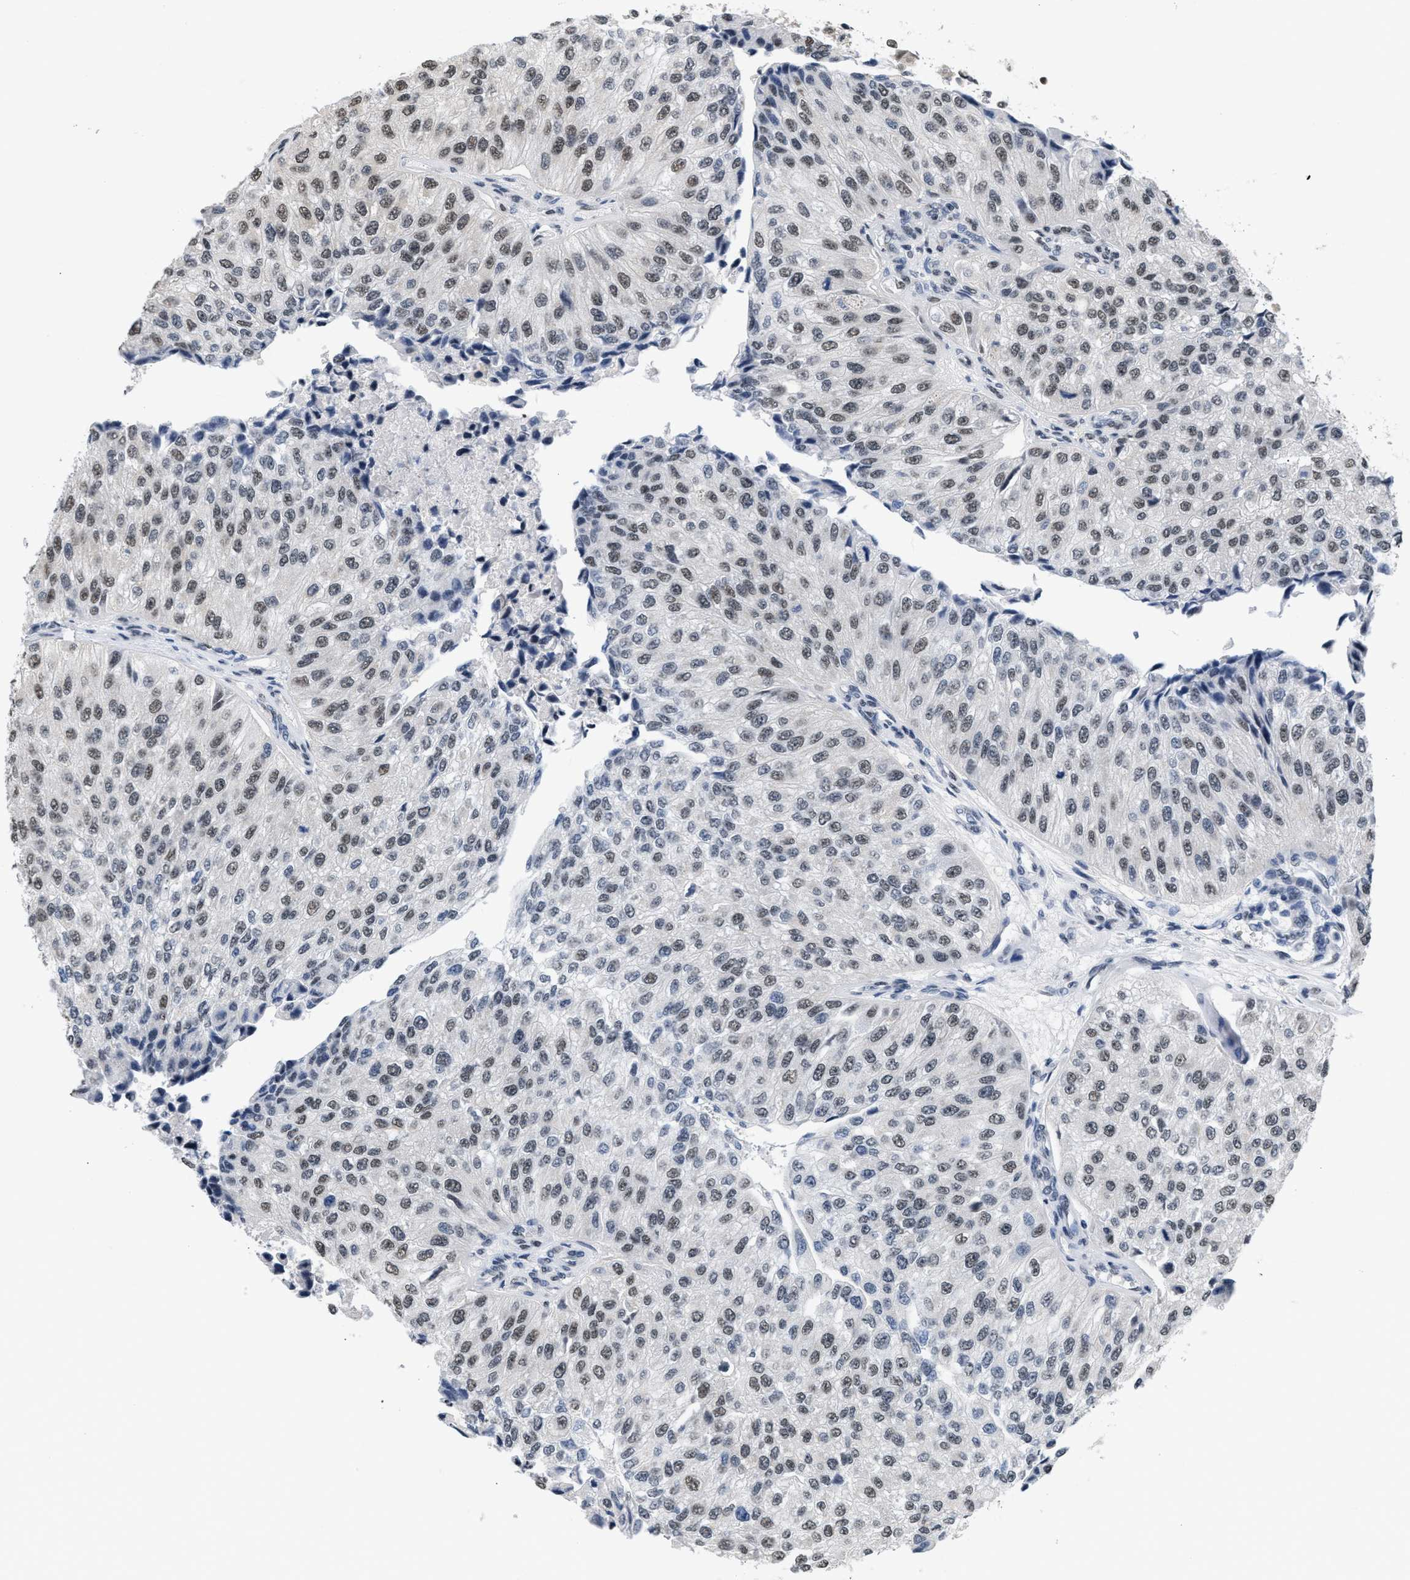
{"staining": {"intensity": "weak", "quantity": ">75%", "location": "nuclear"}, "tissue": "urothelial cancer", "cell_type": "Tumor cells", "image_type": "cancer", "snomed": [{"axis": "morphology", "description": "Urothelial carcinoma, High grade"}, {"axis": "topography", "description": "Kidney"}, {"axis": "topography", "description": "Urinary bladder"}], "caption": "Immunohistochemistry (IHC) (DAB (3,3'-diaminobenzidine)) staining of human urothelial cancer shows weak nuclear protein staining in approximately >75% of tumor cells.", "gene": "RAF1", "patient": {"sex": "male", "age": 77}}